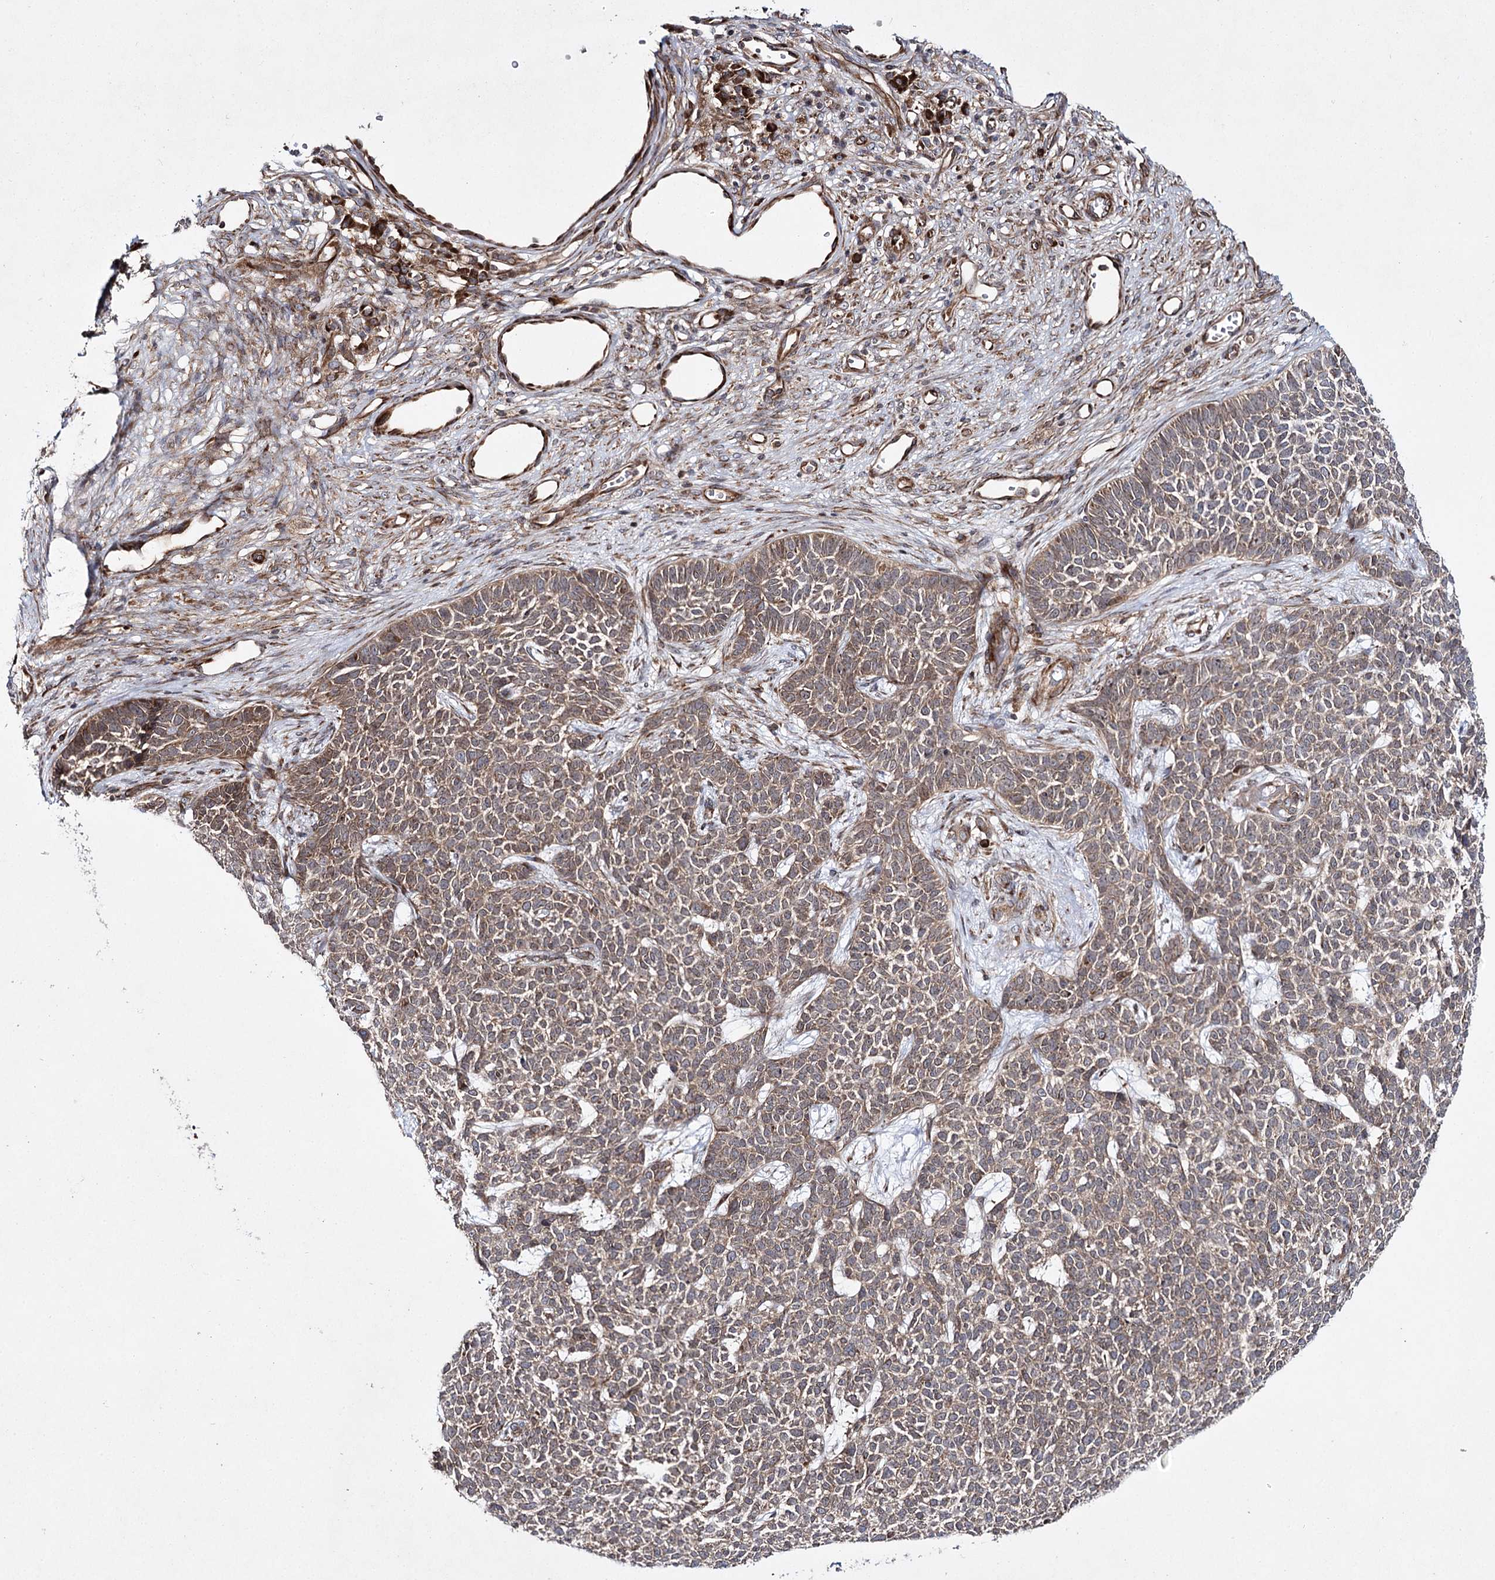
{"staining": {"intensity": "weak", "quantity": ">75%", "location": "cytoplasmic/membranous"}, "tissue": "skin cancer", "cell_type": "Tumor cells", "image_type": "cancer", "snomed": [{"axis": "morphology", "description": "Basal cell carcinoma"}, {"axis": "topography", "description": "Skin"}], "caption": "This image exhibits basal cell carcinoma (skin) stained with immunohistochemistry to label a protein in brown. The cytoplasmic/membranous of tumor cells show weak positivity for the protein. Nuclei are counter-stained blue.", "gene": "HECTD2", "patient": {"sex": "female", "age": 84}}